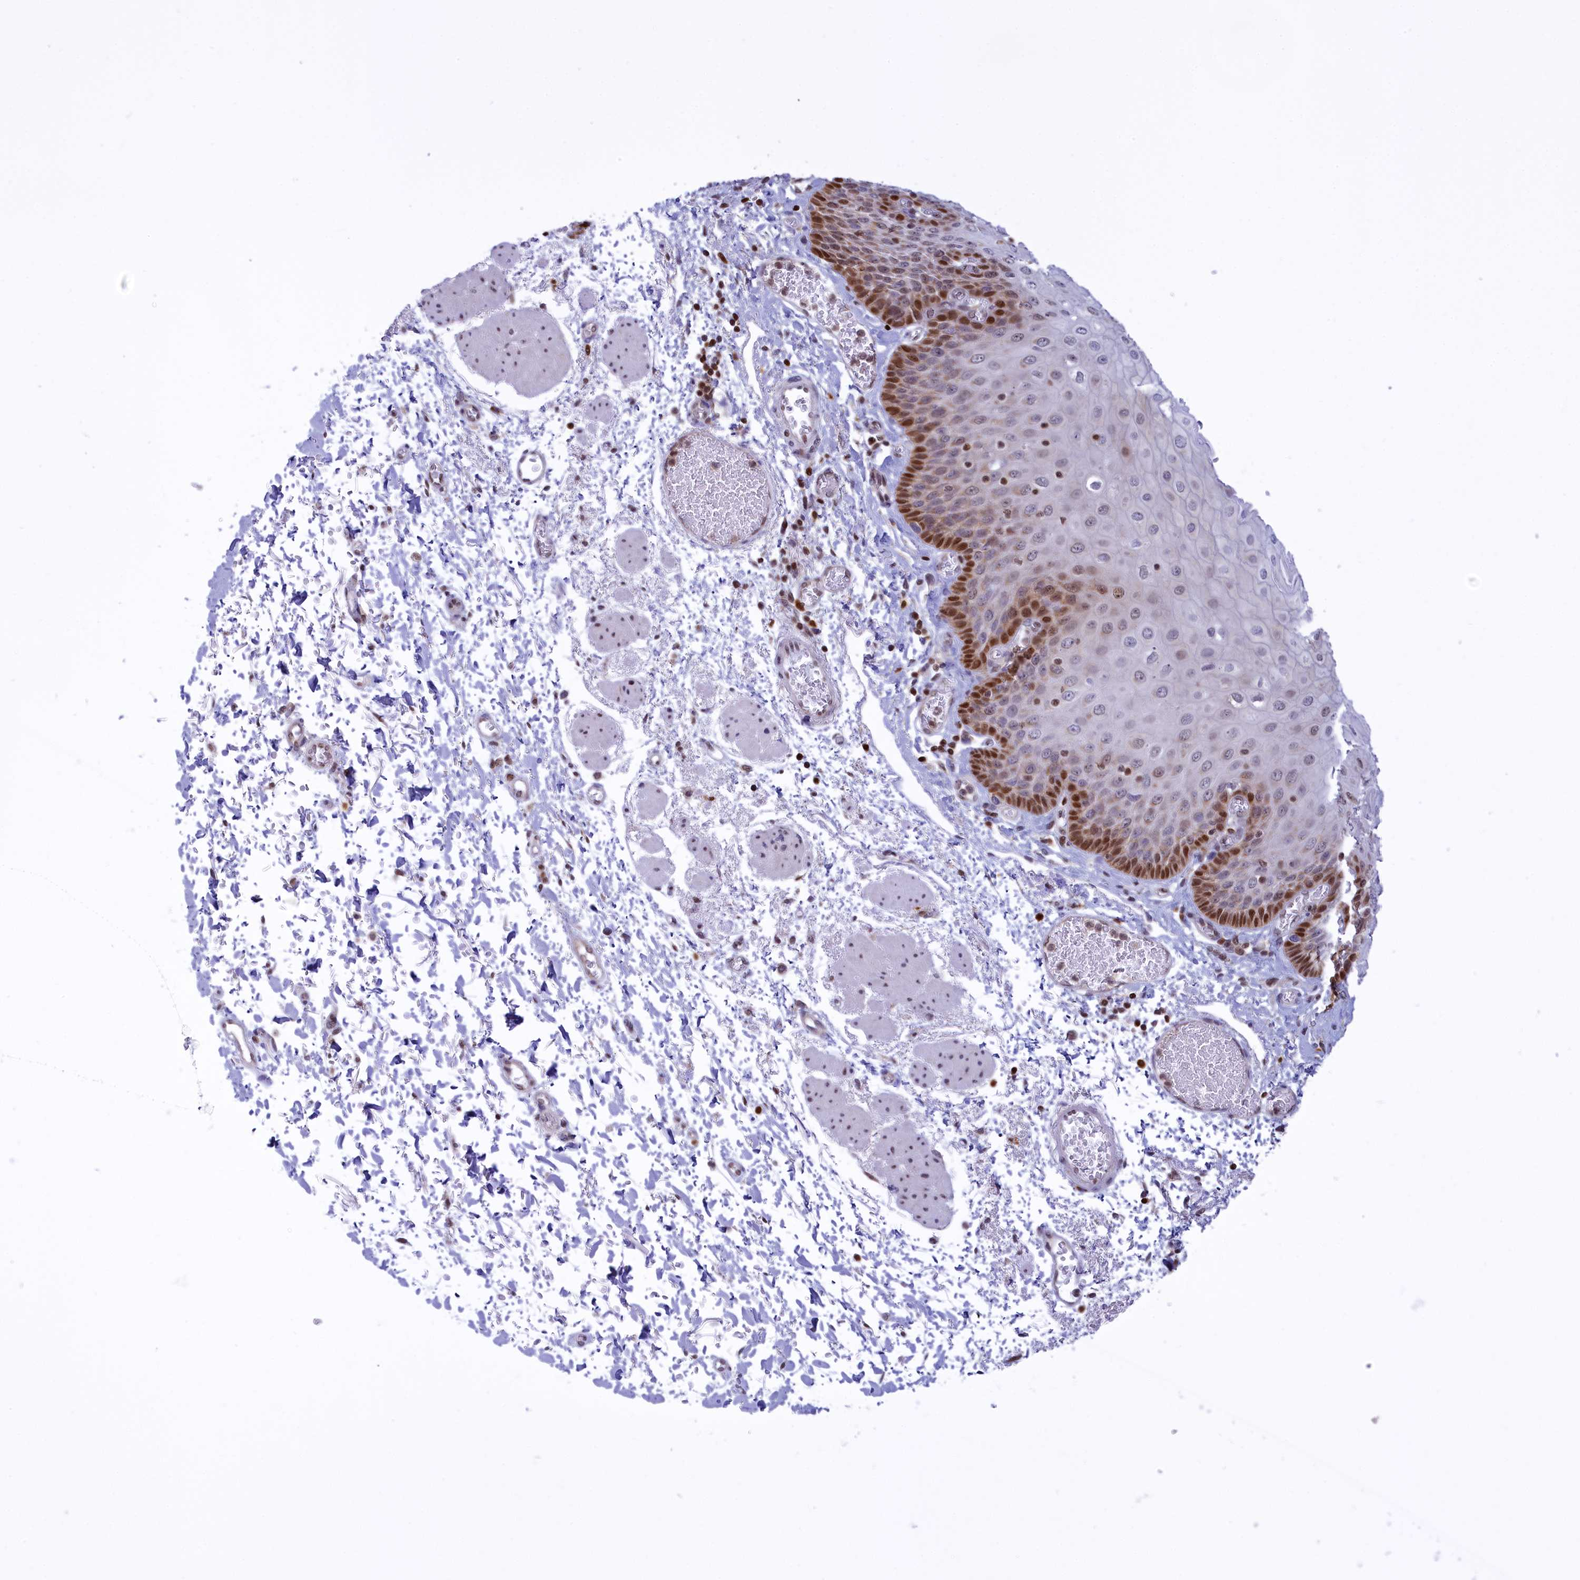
{"staining": {"intensity": "strong", "quantity": "<25%", "location": "nuclear"}, "tissue": "esophagus", "cell_type": "Squamous epithelial cells", "image_type": "normal", "snomed": [{"axis": "morphology", "description": "Normal tissue, NOS"}, {"axis": "topography", "description": "Esophagus"}], "caption": "Human esophagus stained for a protein (brown) exhibits strong nuclear positive positivity in about <25% of squamous epithelial cells.", "gene": "IZUMO2", "patient": {"sex": "male", "age": 81}}